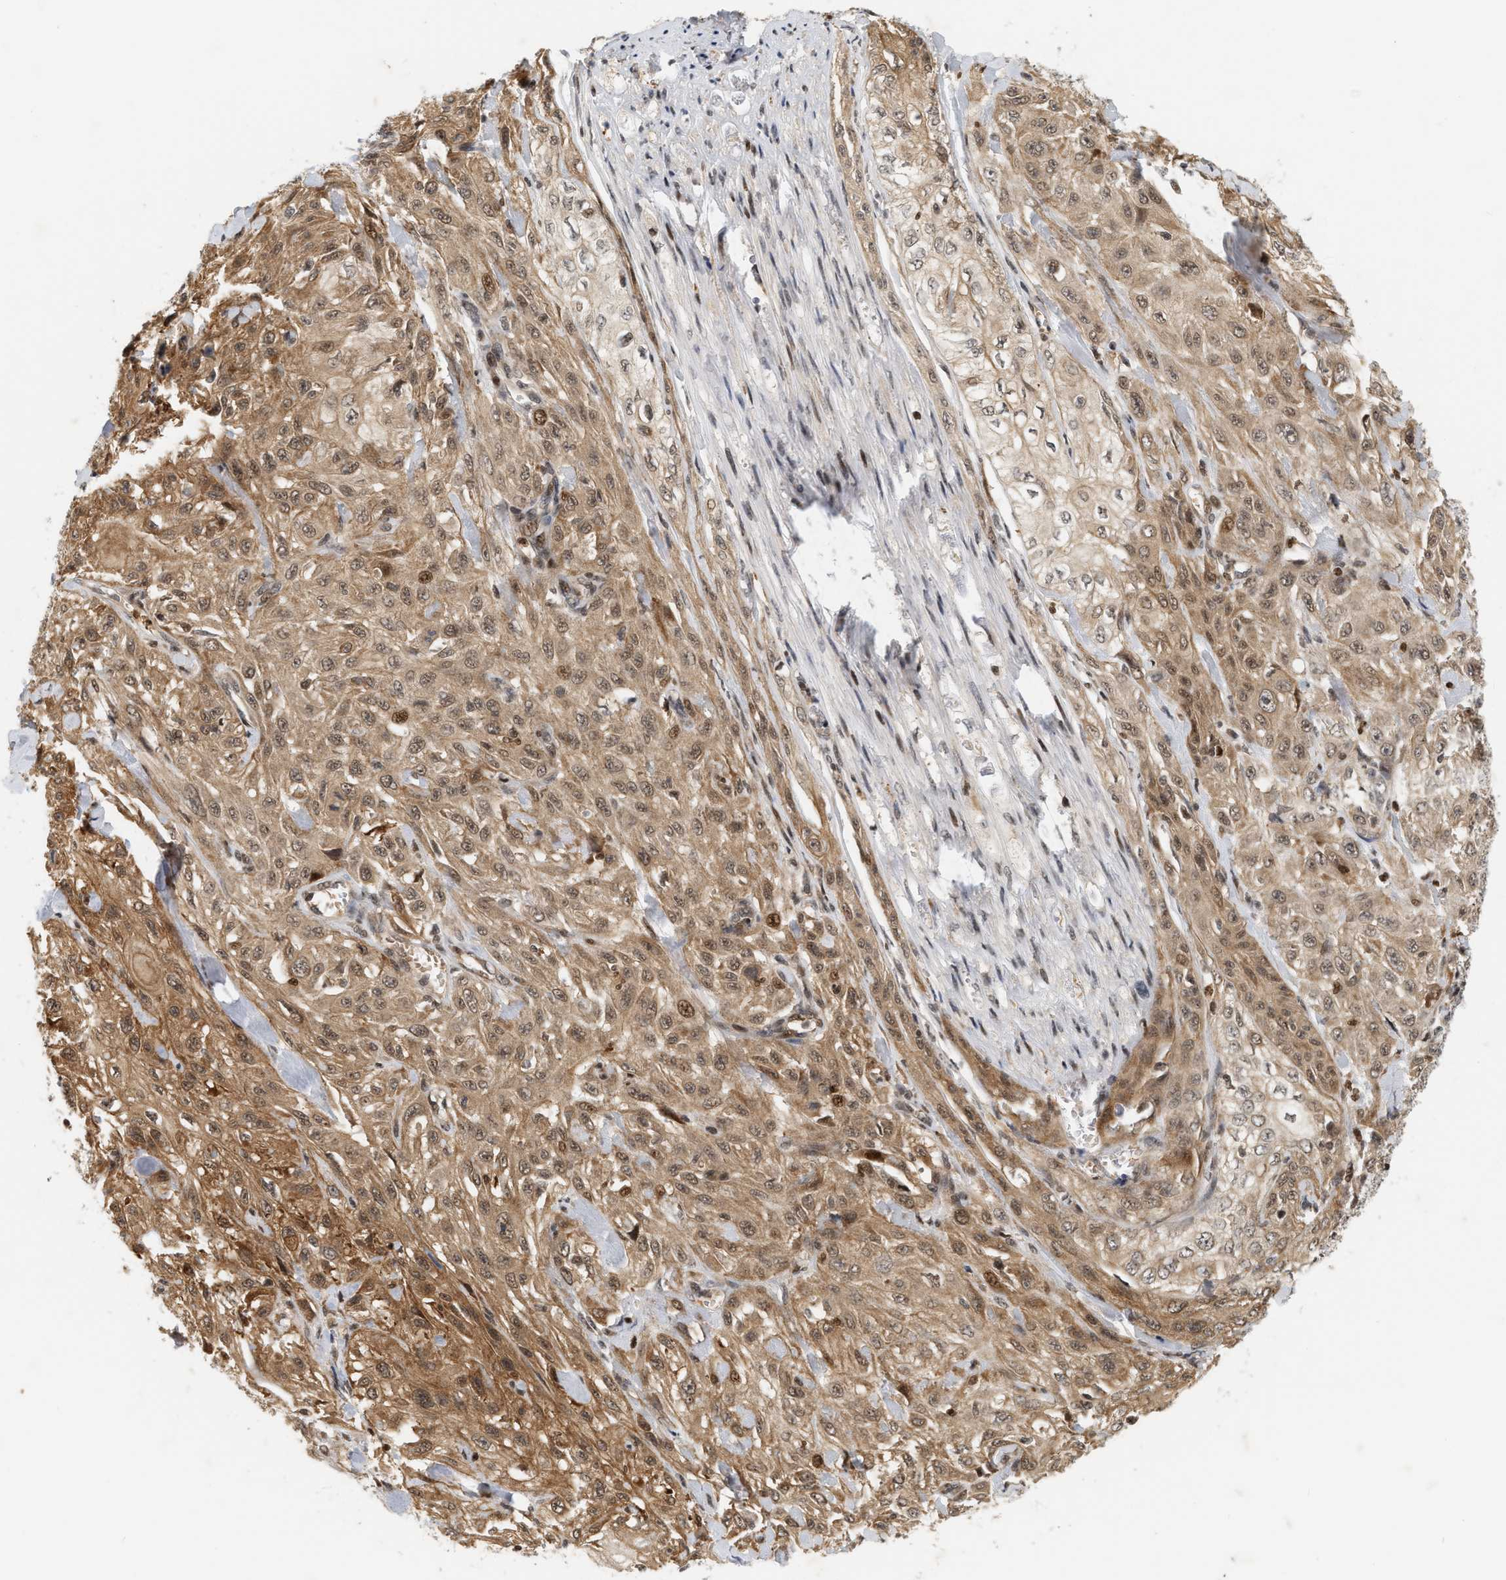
{"staining": {"intensity": "moderate", "quantity": ">75%", "location": "cytoplasmic/membranous,nuclear"}, "tissue": "skin cancer", "cell_type": "Tumor cells", "image_type": "cancer", "snomed": [{"axis": "morphology", "description": "Squamous cell carcinoma, NOS"}, {"axis": "morphology", "description": "Squamous cell carcinoma, metastatic, NOS"}, {"axis": "topography", "description": "Skin"}, {"axis": "topography", "description": "Lymph node"}], "caption": "A micrograph of human skin cancer stained for a protein reveals moderate cytoplasmic/membranous and nuclear brown staining in tumor cells.", "gene": "NFE2L2", "patient": {"sex": "male", "age": 75}}